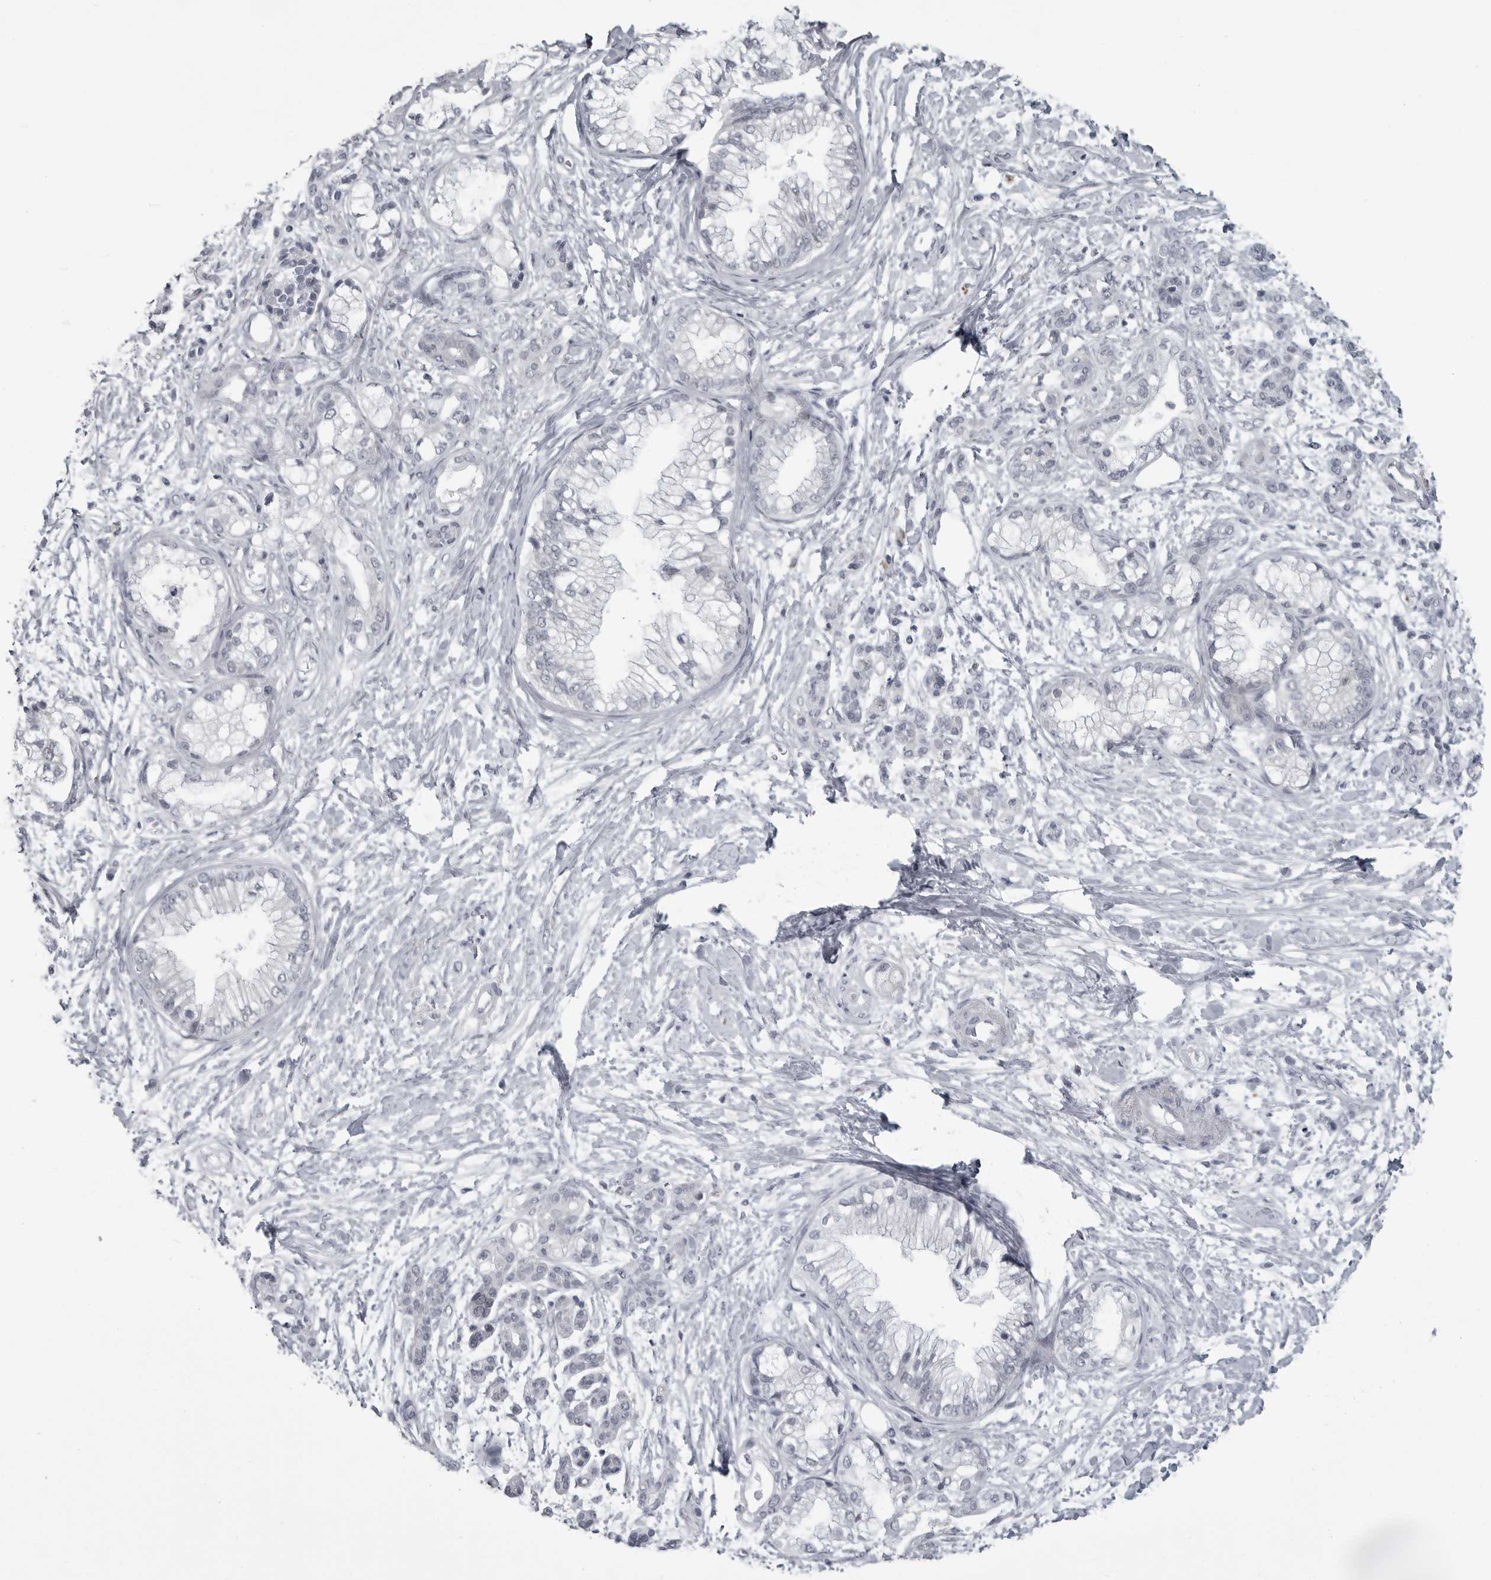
{"staining": {"intensity": "negative", "quantity": "none", "location": "none"}, "tissue": "pancreatic cancer", "cell_type": "Tumor cells", "image_type": "cancer", "snomed": [{"axis": "morphology", "description": "Adenocarcinoma, NOS"}, {"axis": "topography", "description": "Pancreas"}], "caption": "Tumor cells are negative for brown protein staining in pancreatic cancer. The staining is performed using DAB brown chromogen with nuclei counter-stained in using hematoxylin.", "gene": "LYSMD1", "patient": {"sex": "male", "age": 68}}